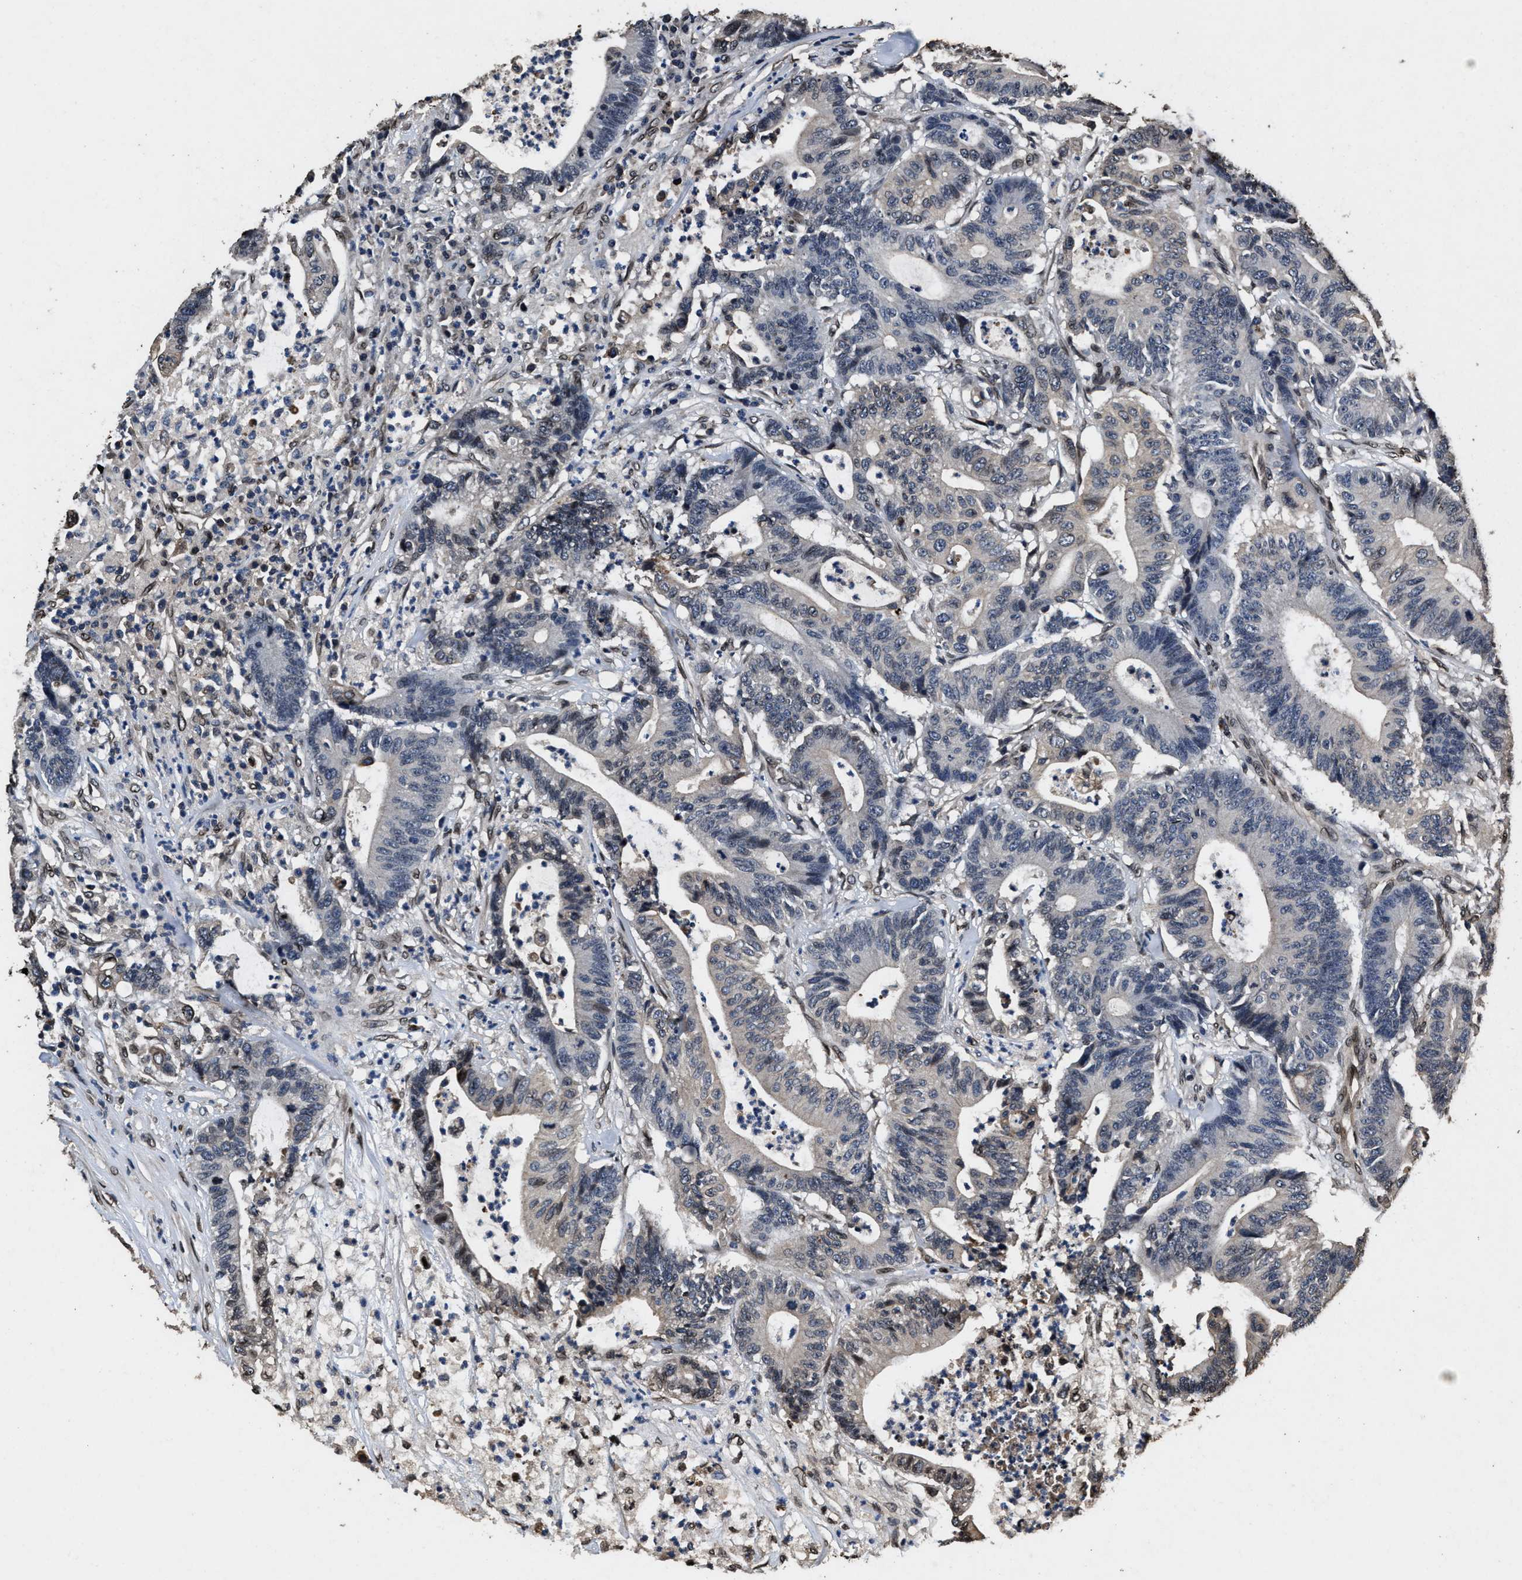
{"staining": {"intensity": "weak", "quantity": "<25%", "location": "nuclear"}, "tissue": "colorectal cancer", "cell_type": "Tumor cells", "image_type": "cancer", "snomed": [{"axis": "morphology", "description": "Adenocarcinoma, NOS"}, {"axis": "topography", "description": "Colon"}], "caption": "Tumor cells show no significant protein staining in colorectal cancer (adenocarcinoma). (Brightfield microscopy of DAB (3,3'-diaminobenzidine) immunohistochemistry at high magnification).", "gene": "ACCS", "patient": {"sex": "female", "age": 84}}